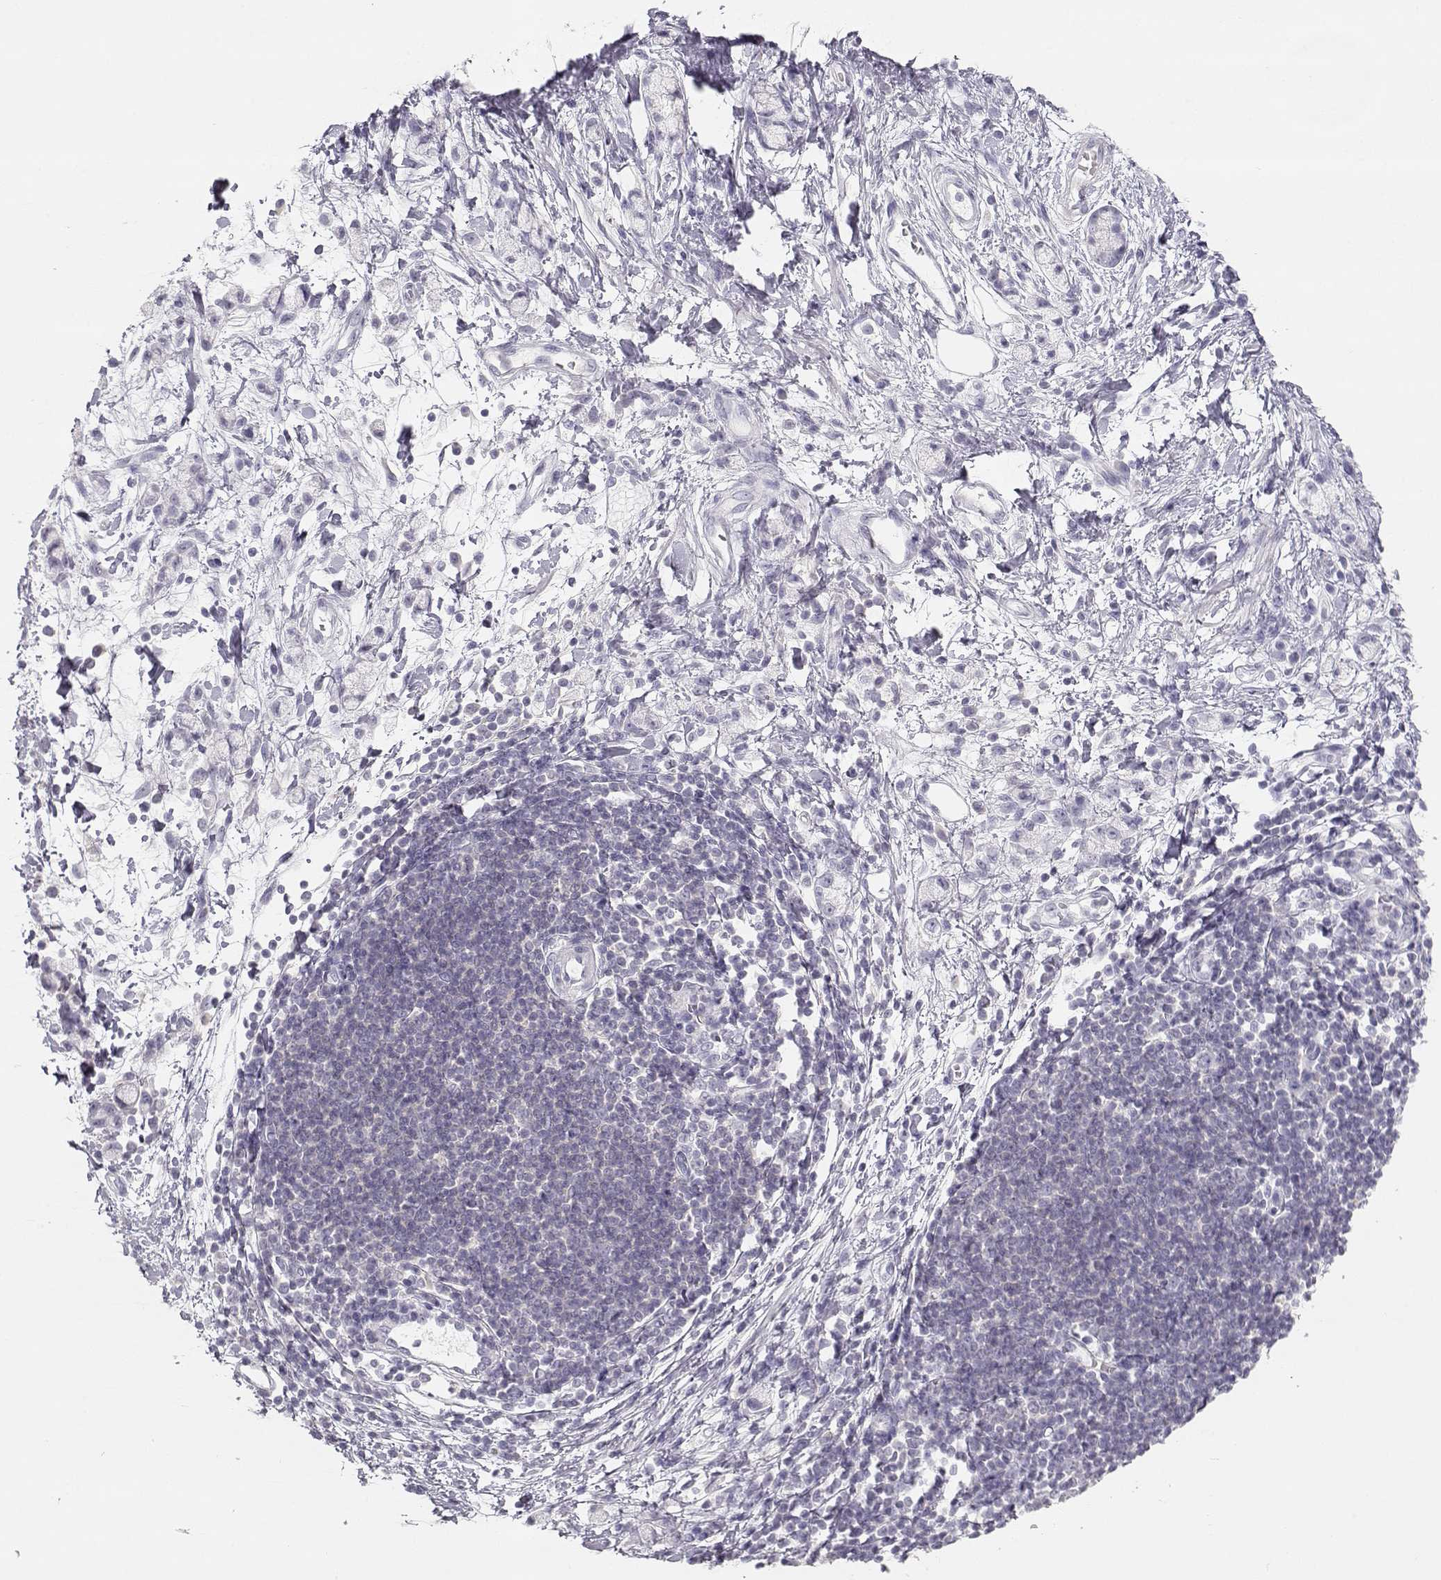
{"staining": {"intensity": "negative", "quantity": "none", "location": "none"}, "tissue": "stomach cancer", "cell_type": "Tumor cells", "image_type": "cancer", "snomed": [{"axis": "morphology", "description": "Adenocarcinoma, NOS"}, {"axis": "topography", "description": "Stomach"}], "caption": "Immunohistochemical staining of stomach cancer (adenocarcinoma) exhibits no significant staining in tumor cells.", "gene": "LEPR", "patient": {"sex": "male", "age": 58}}